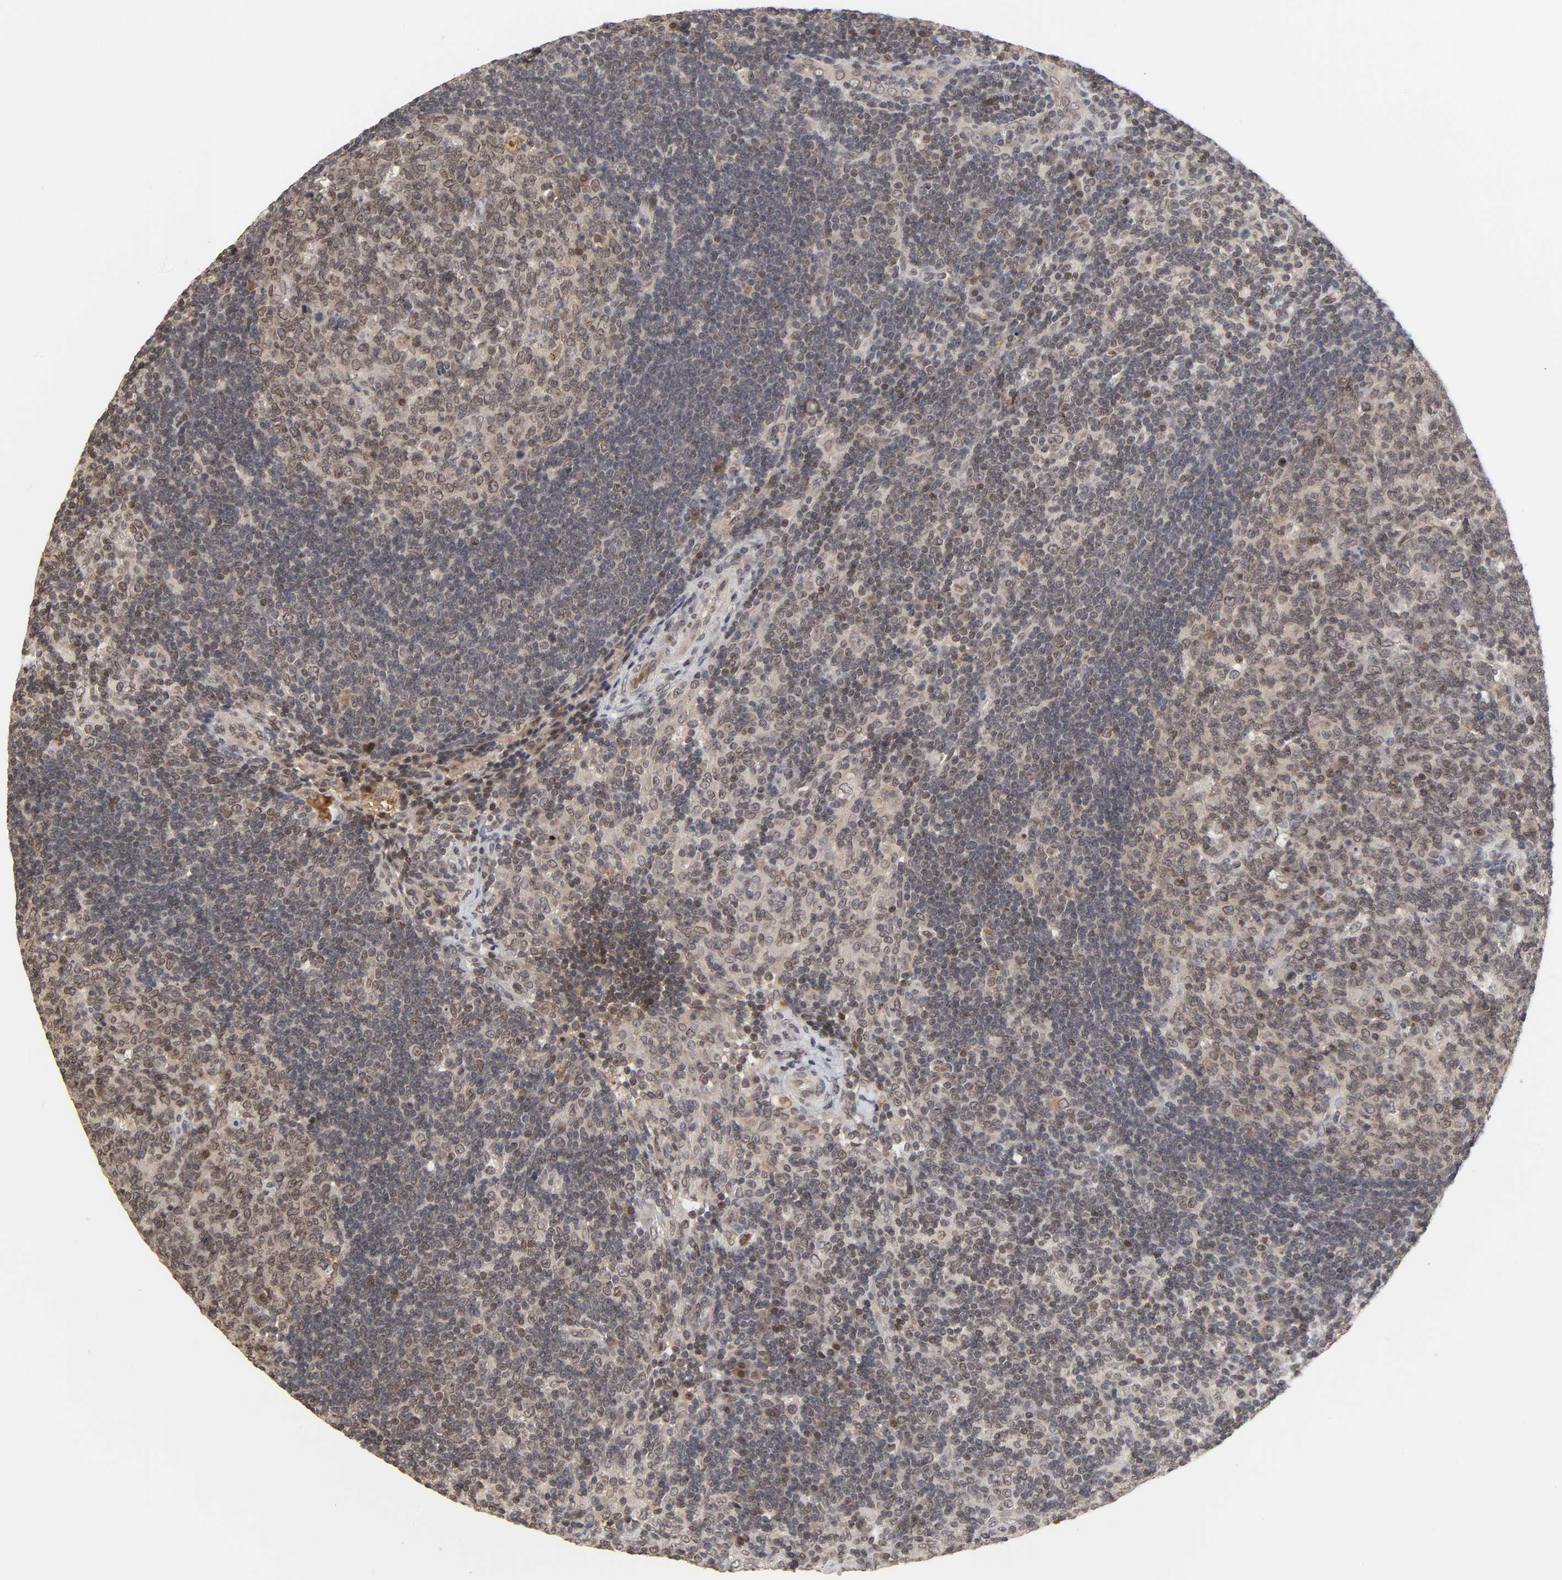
{"staining": {"intensity": "moderate", "quantity": "25%-75%", "location": "cytoplasmic/membranous,nuclear"}, "tissue": "lymph node", "cell_type": "Germinal center cells", "image_type": "normal", "snomed": [{"axis": "morphology", "description": "Normal tissue, NOS"}, {"axis": "morphology", "description": "Squamous cell carcinoma, metastatic, NOS"}, {"axis": "topography", "description": "Lymph node"}], "caption": "The image reveals immunohistochemical staining of unremarkable lymph node. There is moderate cytoplasmic/membranous,nuclear positivity is seen in approximately 25%-75% of germinal center cells.", "gene": "CPN2", "patient": {"sex": "female", "age": 53}}